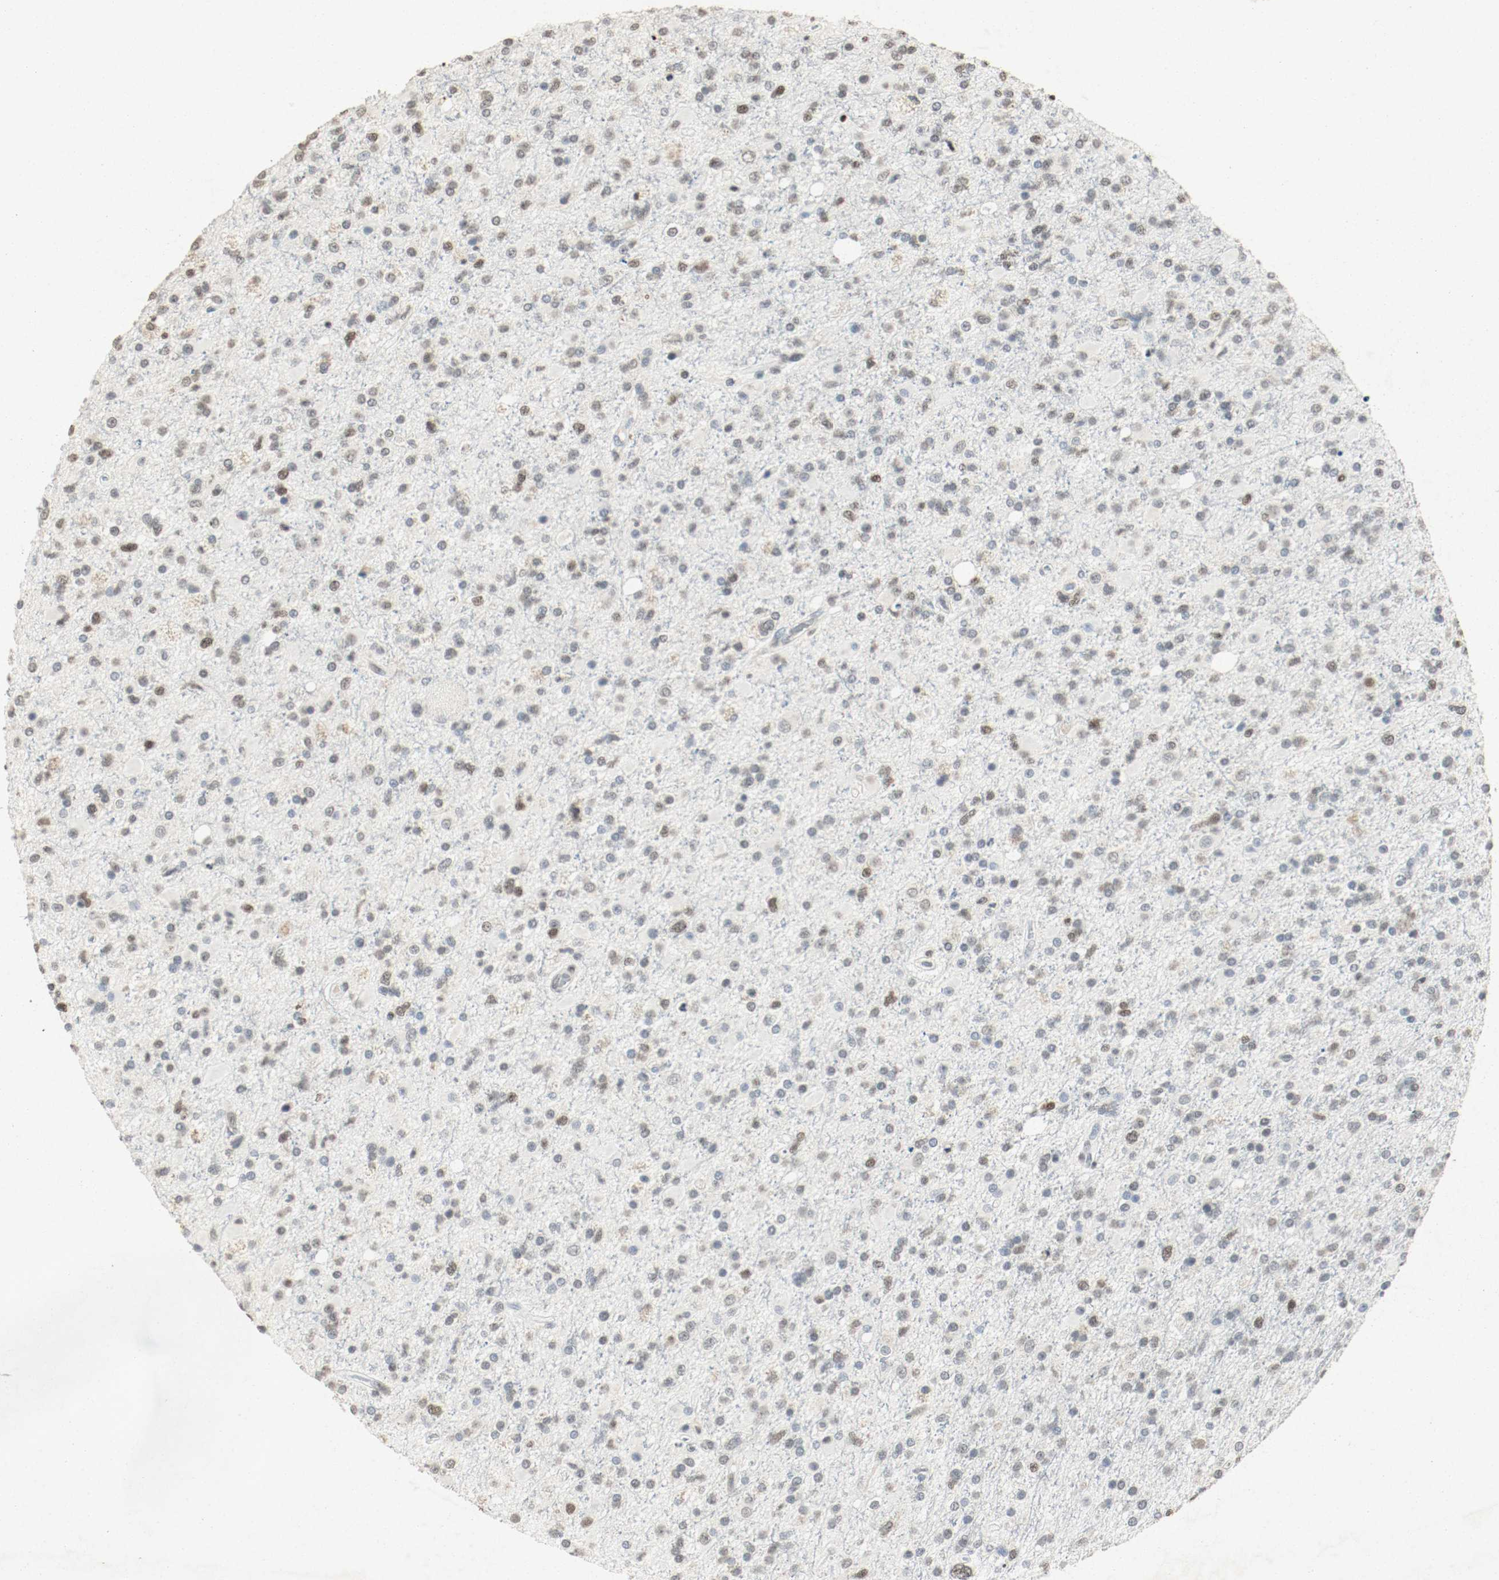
{"staining": {"intensity": "moderate", "quantity": ">75%", "location": "nuclear"}, "tissue": "glioma", "cell_type": "Tumor cells", "image_type": "cancer", "snomed": [{"axis": "morphology", "description": "Glioma, malignant, High grade"}, {"axis": "topography", "description": "Brain"}], "caption": "A micrograph of glioma stained for a protein shows moderate nuclear brown staining in tumor cells. The protein of interest is shown in brown color, while the nuclei are stained blue.", "gene": "DNMT1", "patient": {"sex": "male", "age": 33}}